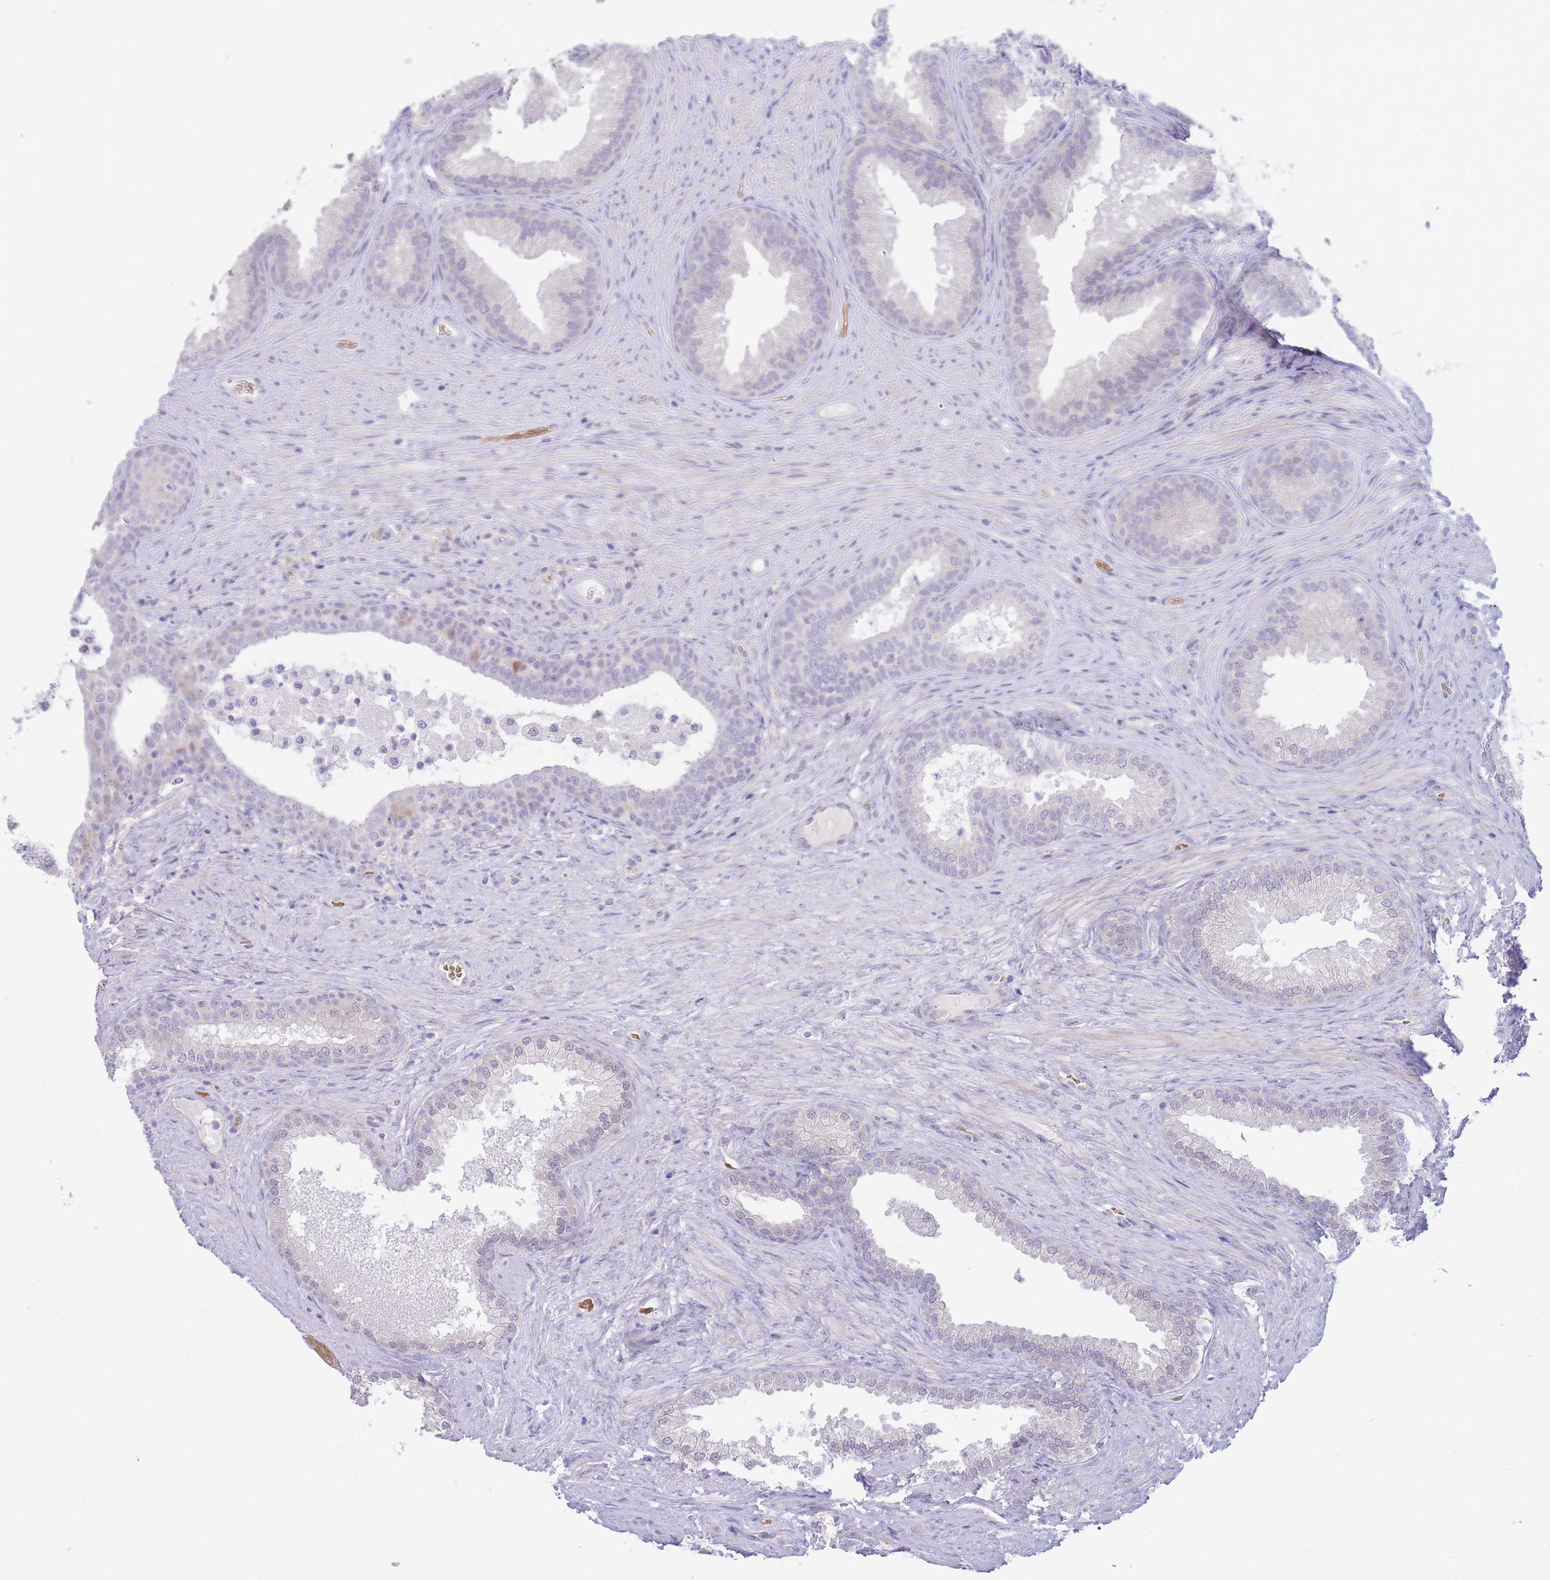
{"staining": {"intensity": "negative", "quantity": "none", "location": "none"}, "tissue": "prostate", "cell_type": "Glandular cells", "image_type": "normal", "snomed": [{"axis": "morphology", "description": "Normal tissue, NOS"}, {"axis": "topography", "description": "Prostate"}], "caption": "Prostate stained for a protein using immunohistochemistry (IHC) shows no positivity glandular cells.", "gene": "FBXO46", "patient": {"sex": "male", "age": 76}}